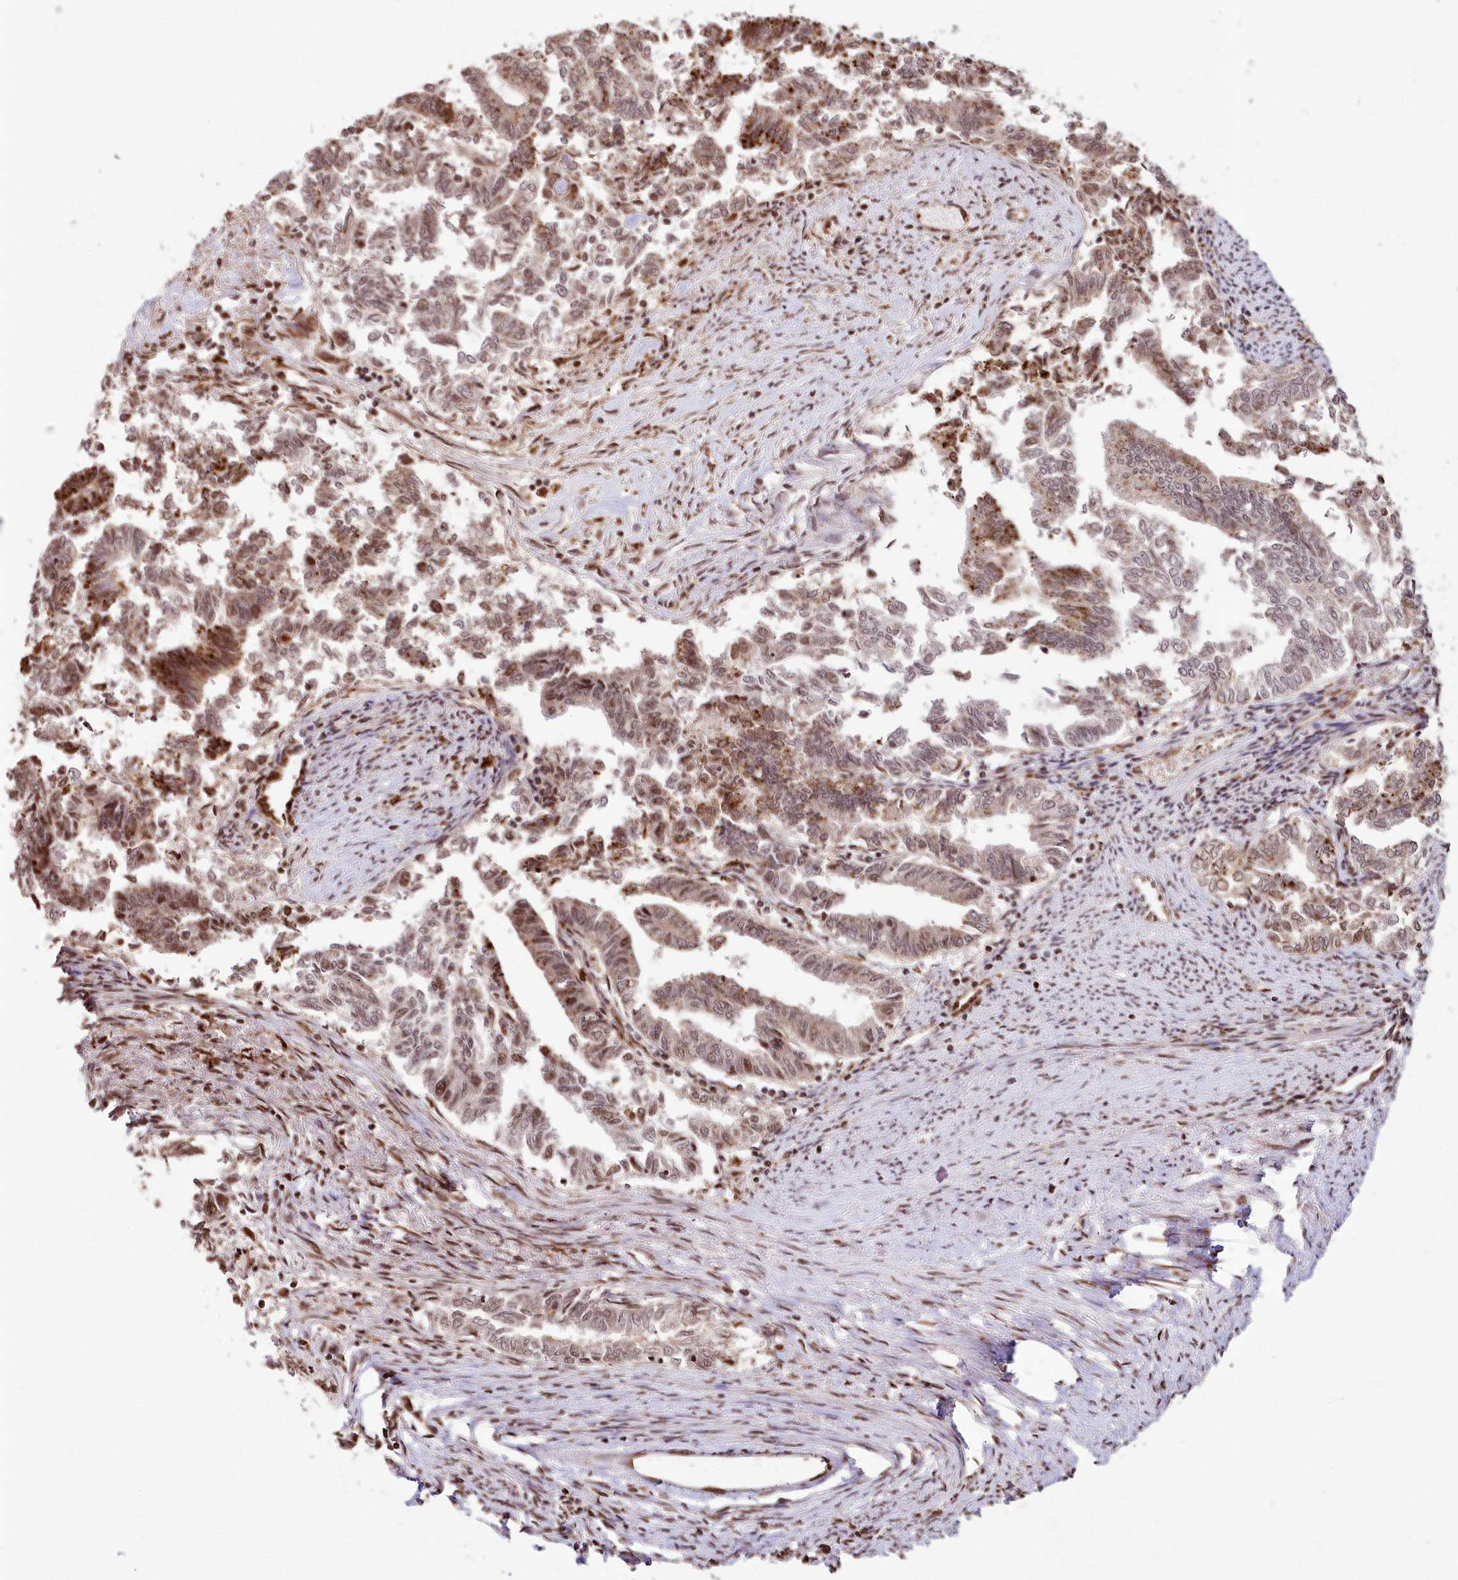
{"staining": {"intensity": "moderate", "quantity": ">75%", "location": "cytoplasmic/membranous,nuclear"}, "tissue": "endometrial cancer", "cell_type": "Tumor cells", "image_type": "cancer", "snomed": [{"axis": "morphology", "description": "Adenocarcinoma, NOS"}, {"axis": "topography", "description": "Endometrium"}], "caption": "Immunohistochemical staining of endometrial cancer demonstrates medium levels of moderate cytoplasmic/membranous and nuclear protein positivity in approximately >75% of tumor cells. (DAB IHC with brightfield microscopy, high magnification).", "gene": "HOXC8", "patient": {"sex": "female", "age": 79}}